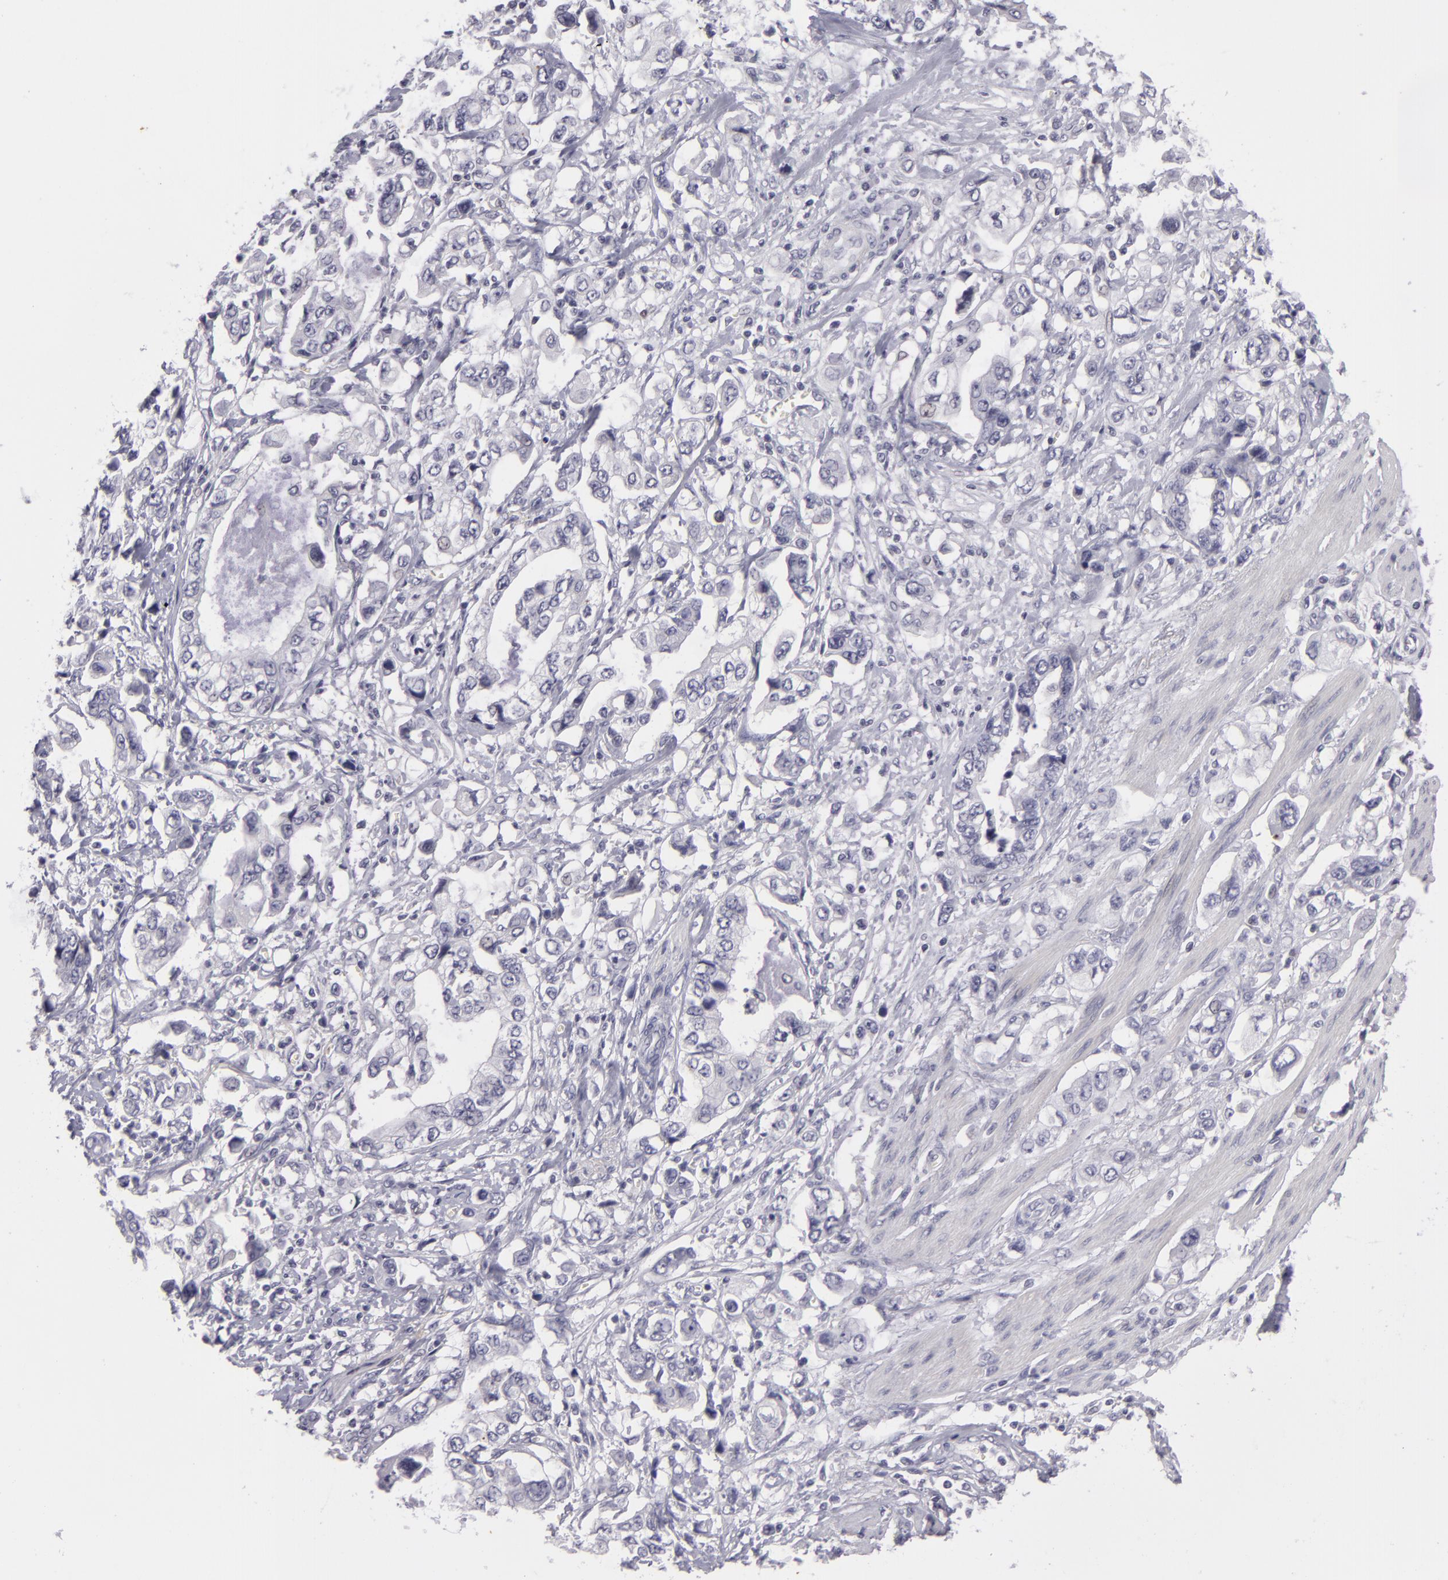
{"staining": {"intensity": "negative", "quantity": "none", "location": "none"}, "tissue": "stomach cancer", "cell_type": "Tumor cells", "image_type": "cancer", "snomed": [{"axis": "morphology", "description": "Adenocarcinoma, NOS"}, {"axis": "topography", "description": "Pancreas"}, {"axis": "topography", "description": "Stomach, upper"}], "caption": "Immunohistochemistry (IHC) image of neoplastic tissue: adenocarcinoma (stomach) stained with DAB (3,3'-diaminobenzidine) demonstrates no significant protein expression in tumor cells.", "gene": "NLGN4X", "patient": {"sex": "male", "age": 77}}